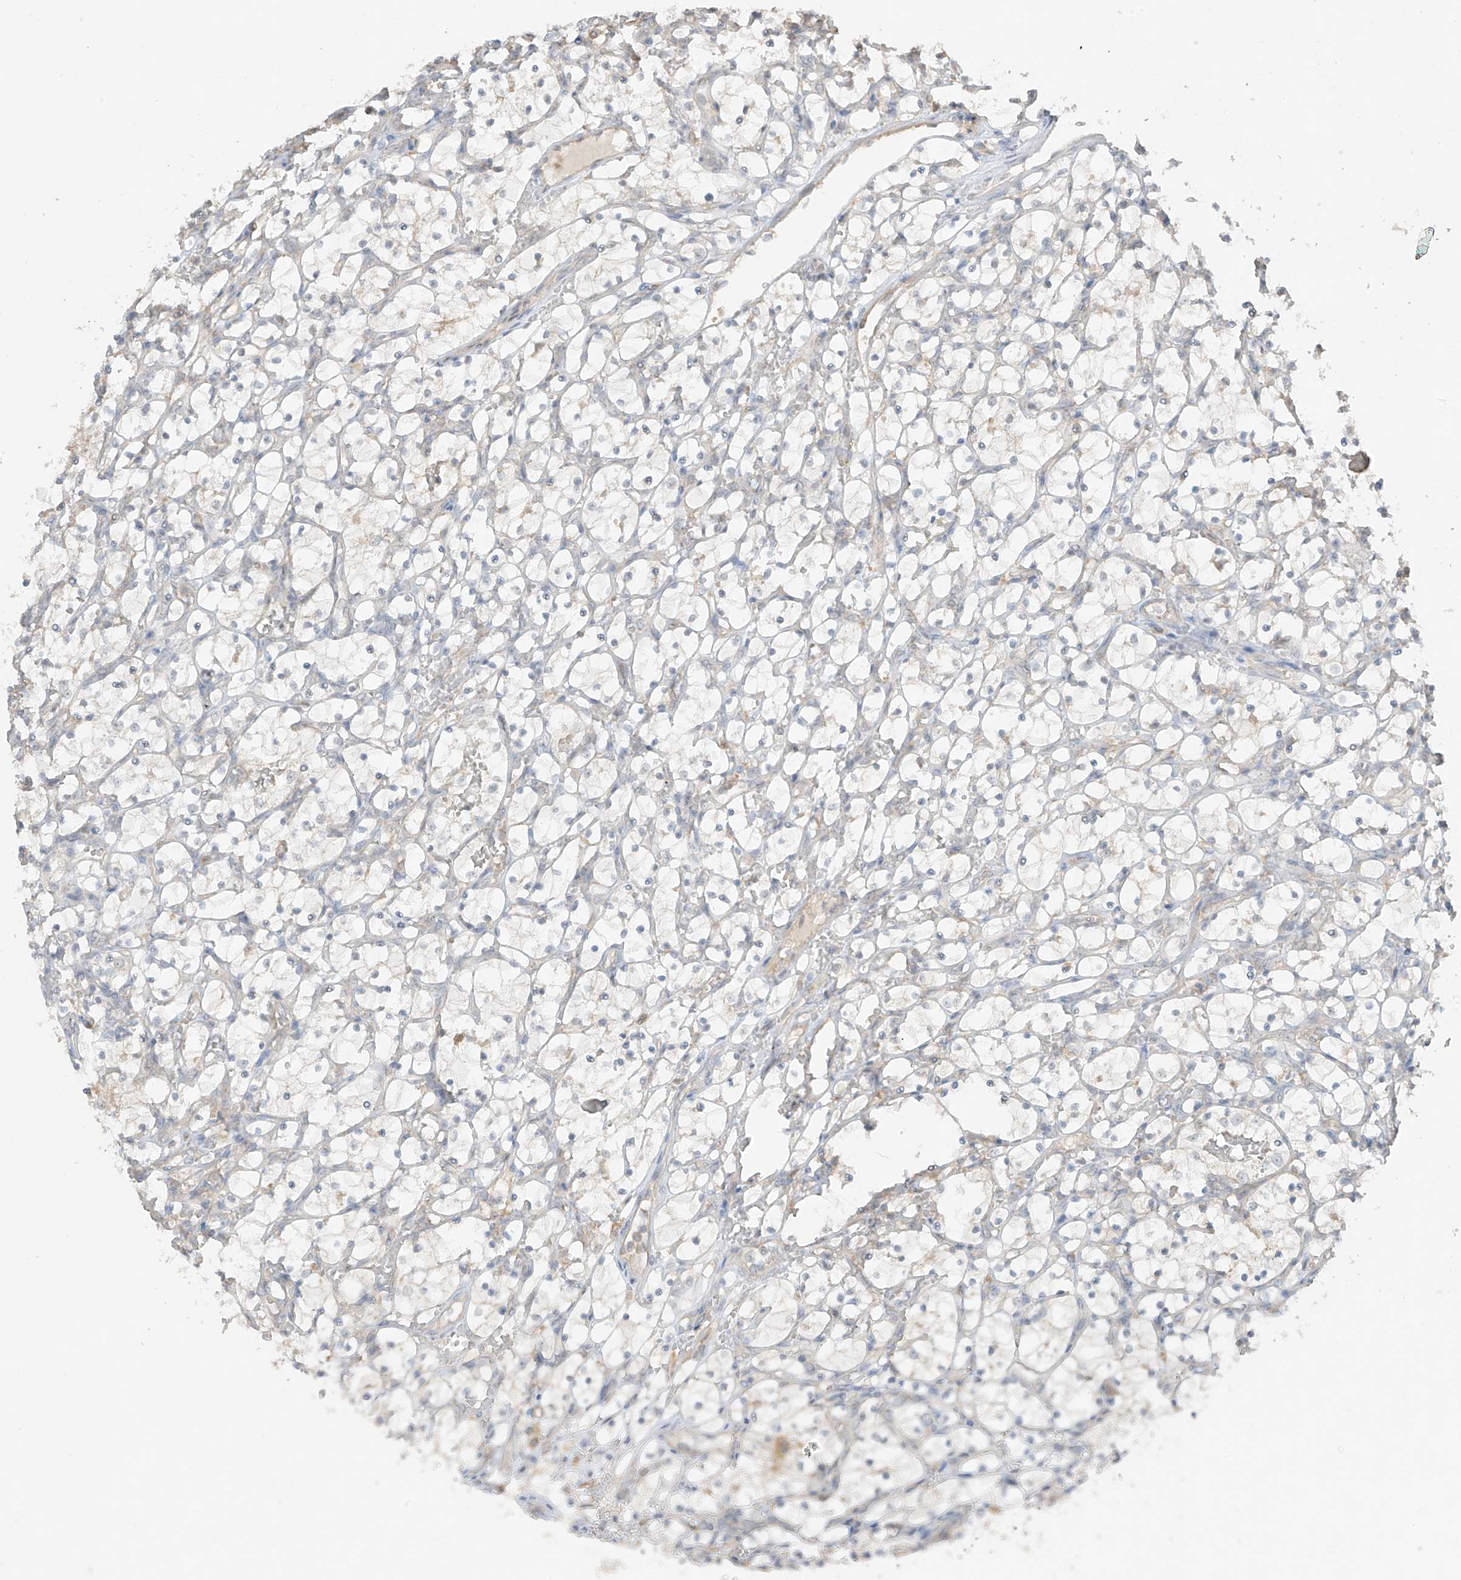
{"staining": {"intensity": "negative", "quantity": "none", "location": "none"}, "tissue": "renal cancer", "cell_type": "Tumor cells", "image_type": "cancer", "snomed": [{"axis": "morphology", "description": "Adenocarcinoma, NOS"}, {"axis": "topography", "description": "Kidney"}], "caption": "Immunohistochemistry (IHC) of renal cancer exhibits no staining in tumor cells.", "gene": "ANGEL2", "patient": {"sex": "female", "age": 69}}